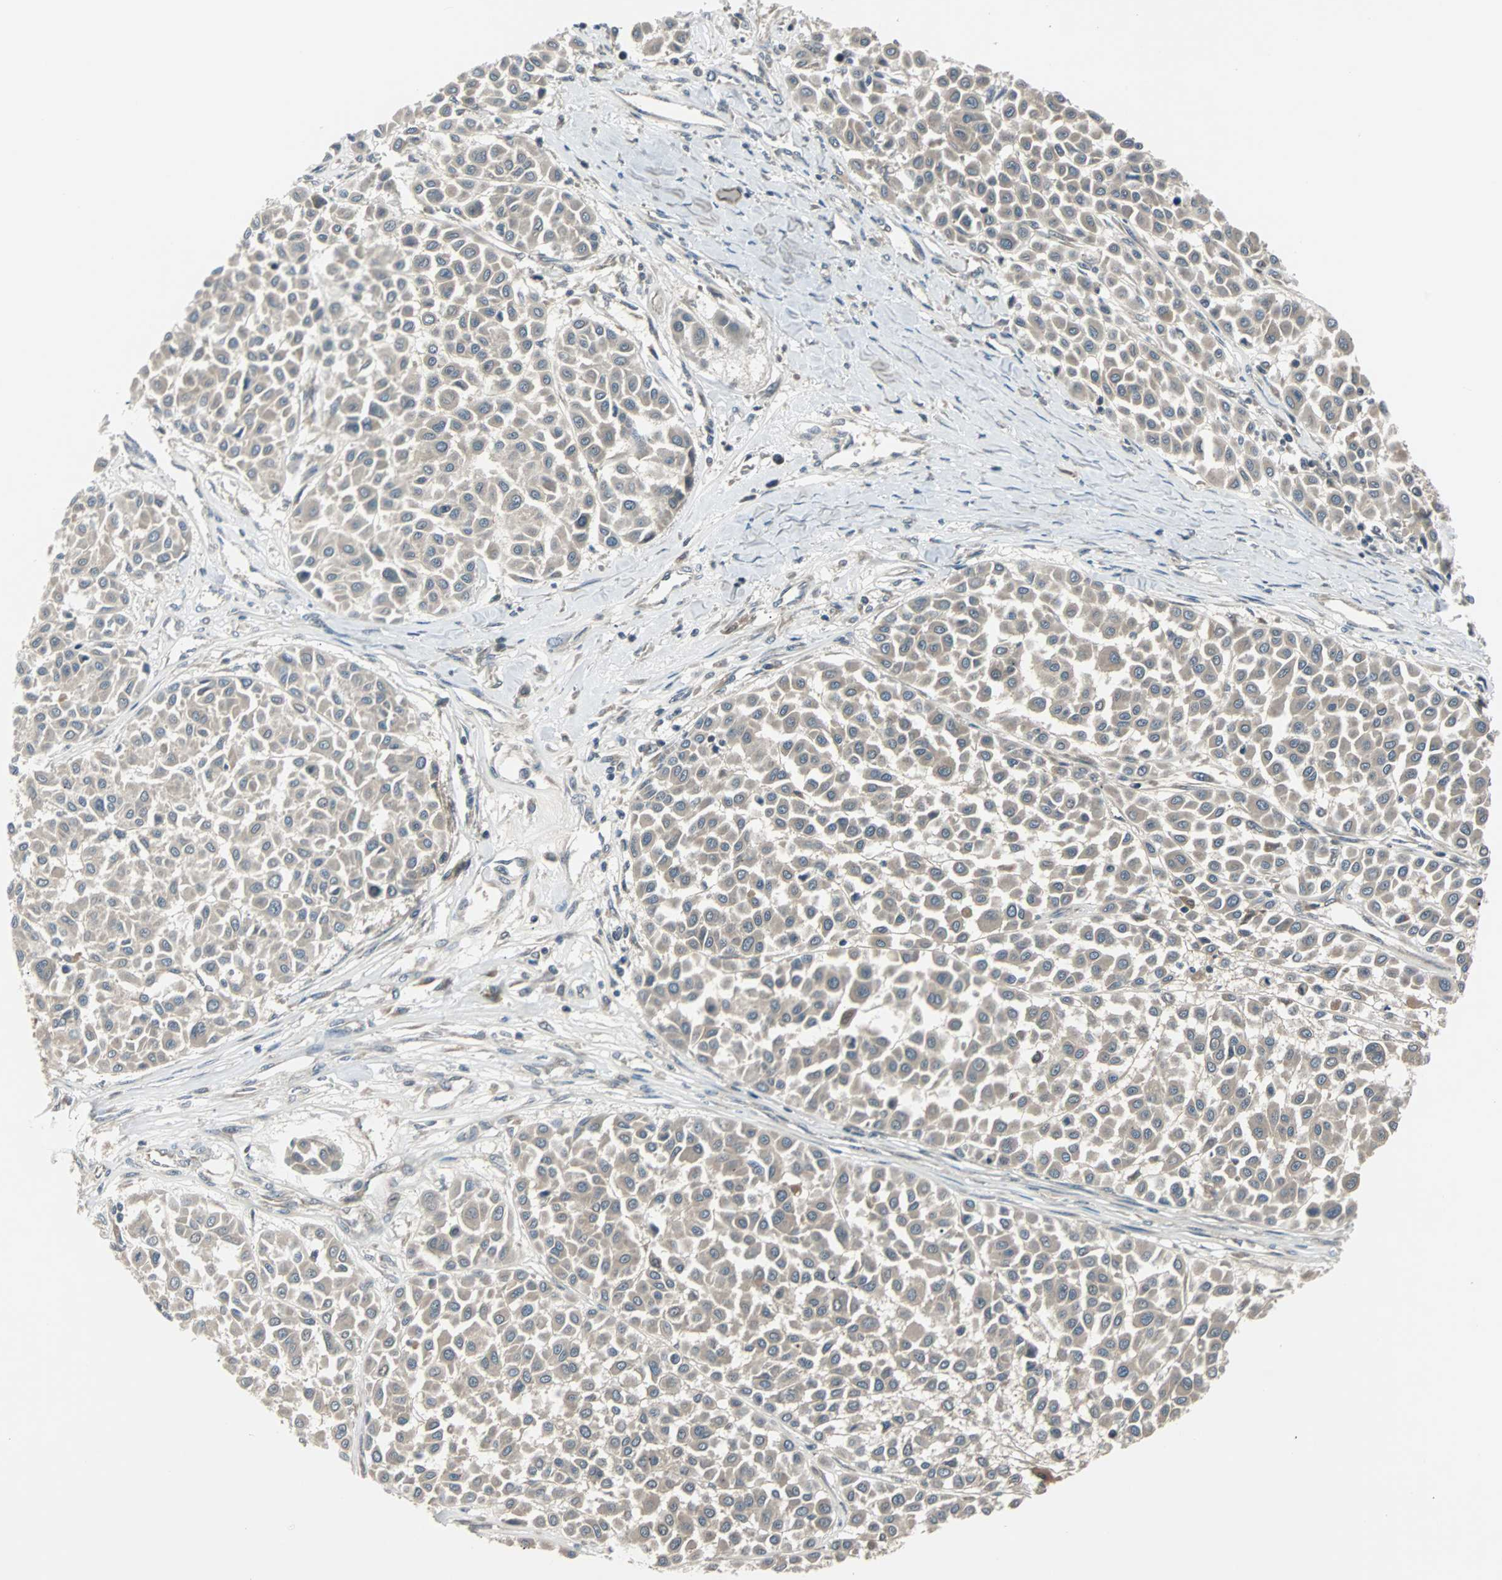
{"staining": {"intensity": "moderate", "quantity": ">75%", "location": "cytoplasmic/membranous"}, "tissue": "melanoma", "cell_type": "Tumor cells", "image_type": "cancer", "snomed": [{"axis": "morphology", "description": "Malignant melanoma, Metastatic site"}, {"axis": "topography", "description": "Soft tissue"}], "caption": "Human malignant melanoma (metastatic site) stained for a protein (brown) demonstrates moderate cytoplasmic/membranous positive expression in approximately >75% of tumor cells.", "gene": "ARF1", "patient": {"sex": "male", "age": 41}}